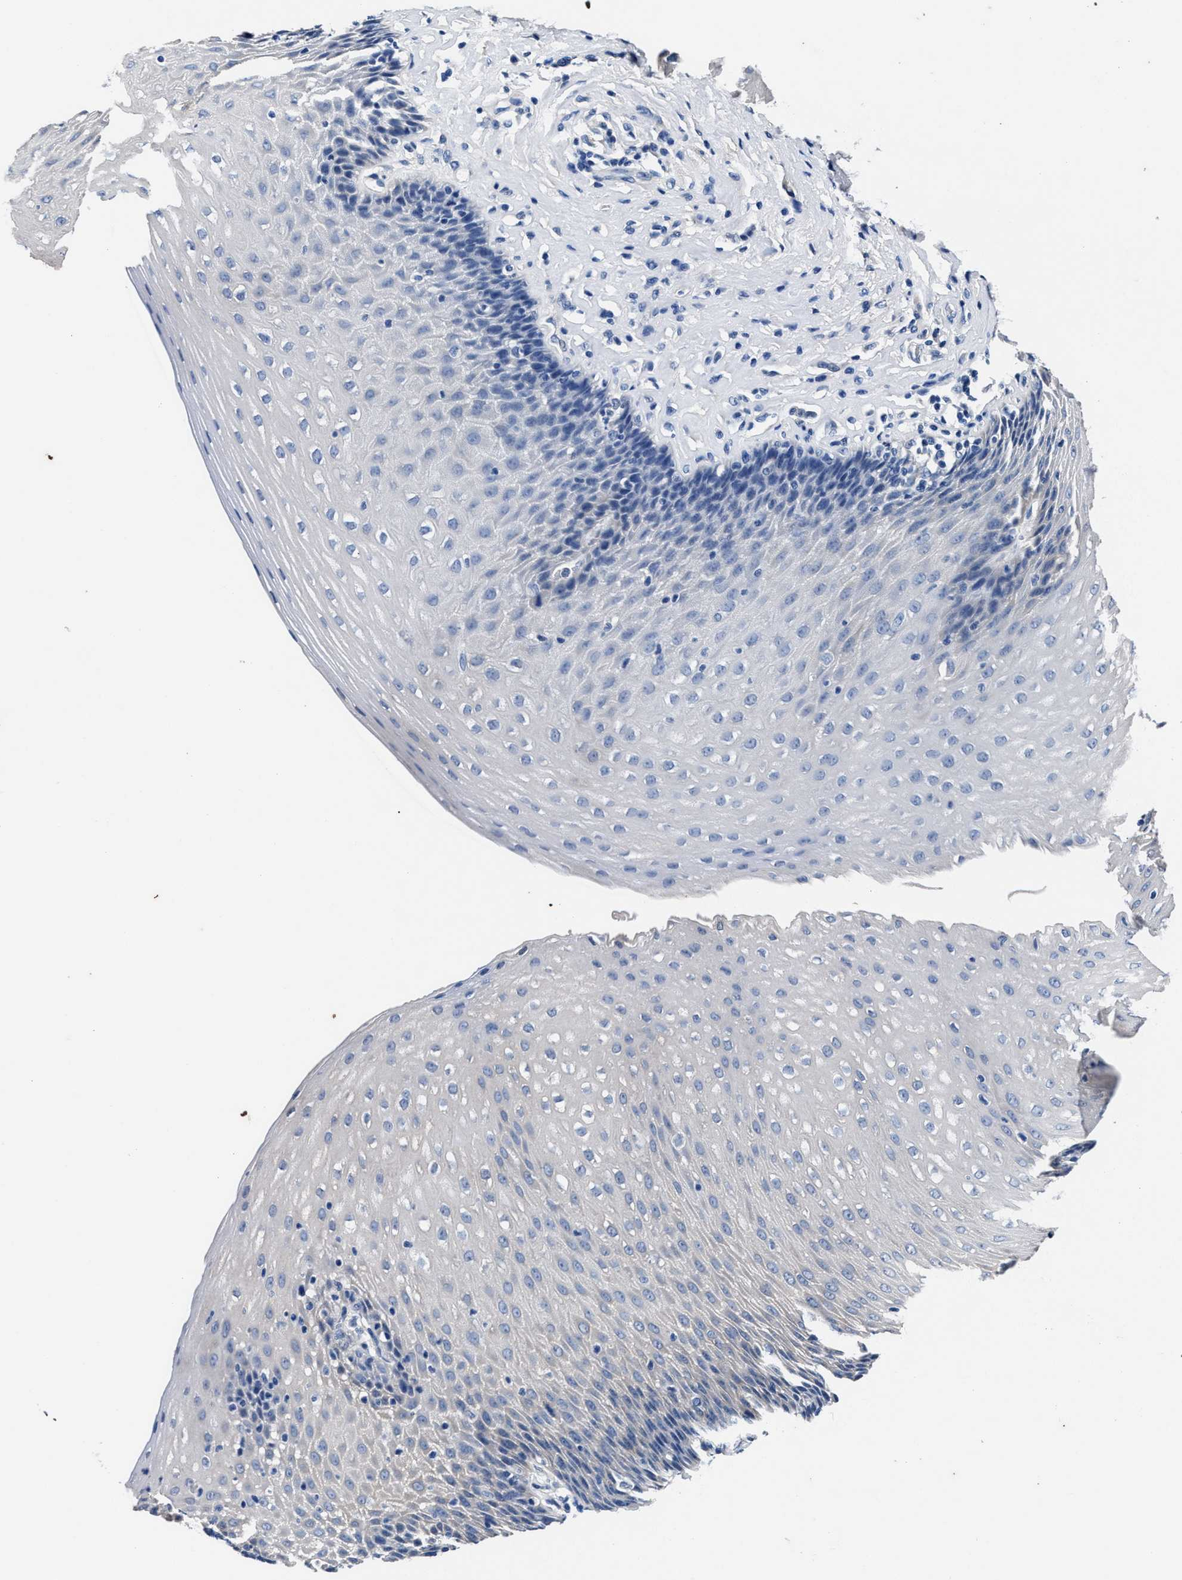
{"staining": {"intensity": "negative", "quantity": "none", "location": "none"}, "tissue": "esophagus", "cell_type": "Squamous epithelial cells", "image_type": "normal", "snomed": [{"axis": "morphology", "description": "Normal tissue, NOS"}, {"axis": "topography", "description": "Esophagus"}], "caption": "A histopathology image of human esophagus is negative for staining in squamous epithelial cells. Nuclei are stained in blue.", "gene": "GSTM1", "patient": {"sex": "female", "age": 61}}